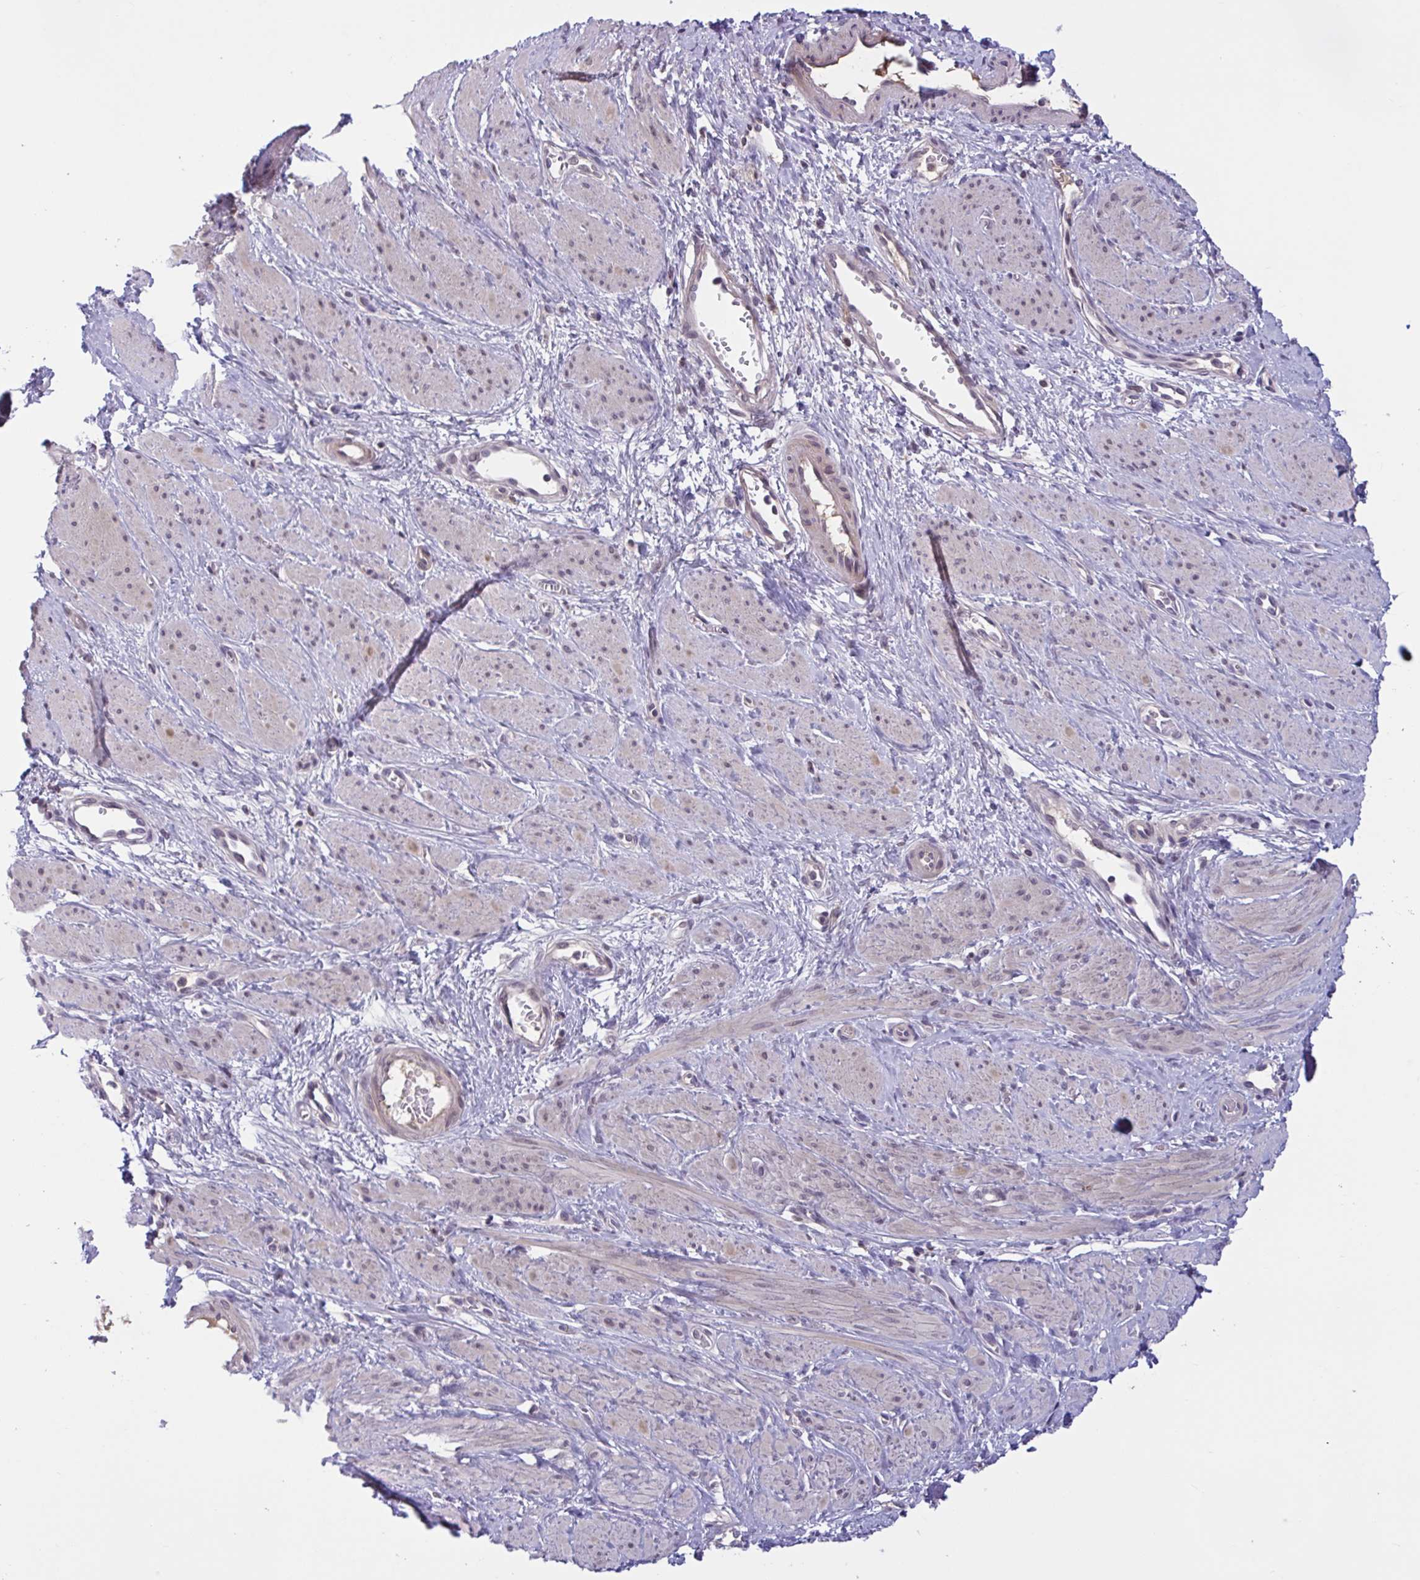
{"staining": {"intensity": "weak", "quantity": "<25%", "location": "nuclear"}, "tissue": "smooth muscle", "cell_type": "Smooth muscle cells", "image_type": "normal", "snomed": [{"axis": "morphology", "description": "Normal tissue, NOS"}, {"axis": "topography", "description": "Smooth muscle"}, {"axis": "topography", "description": "Uterus"}], "caption": "This is an IHC histopathology image of benign smooth muscle. There is no staining in smooth muscle cells.", "gene": "TTC7B", "patient": {"sex": "female", "age": 39}}